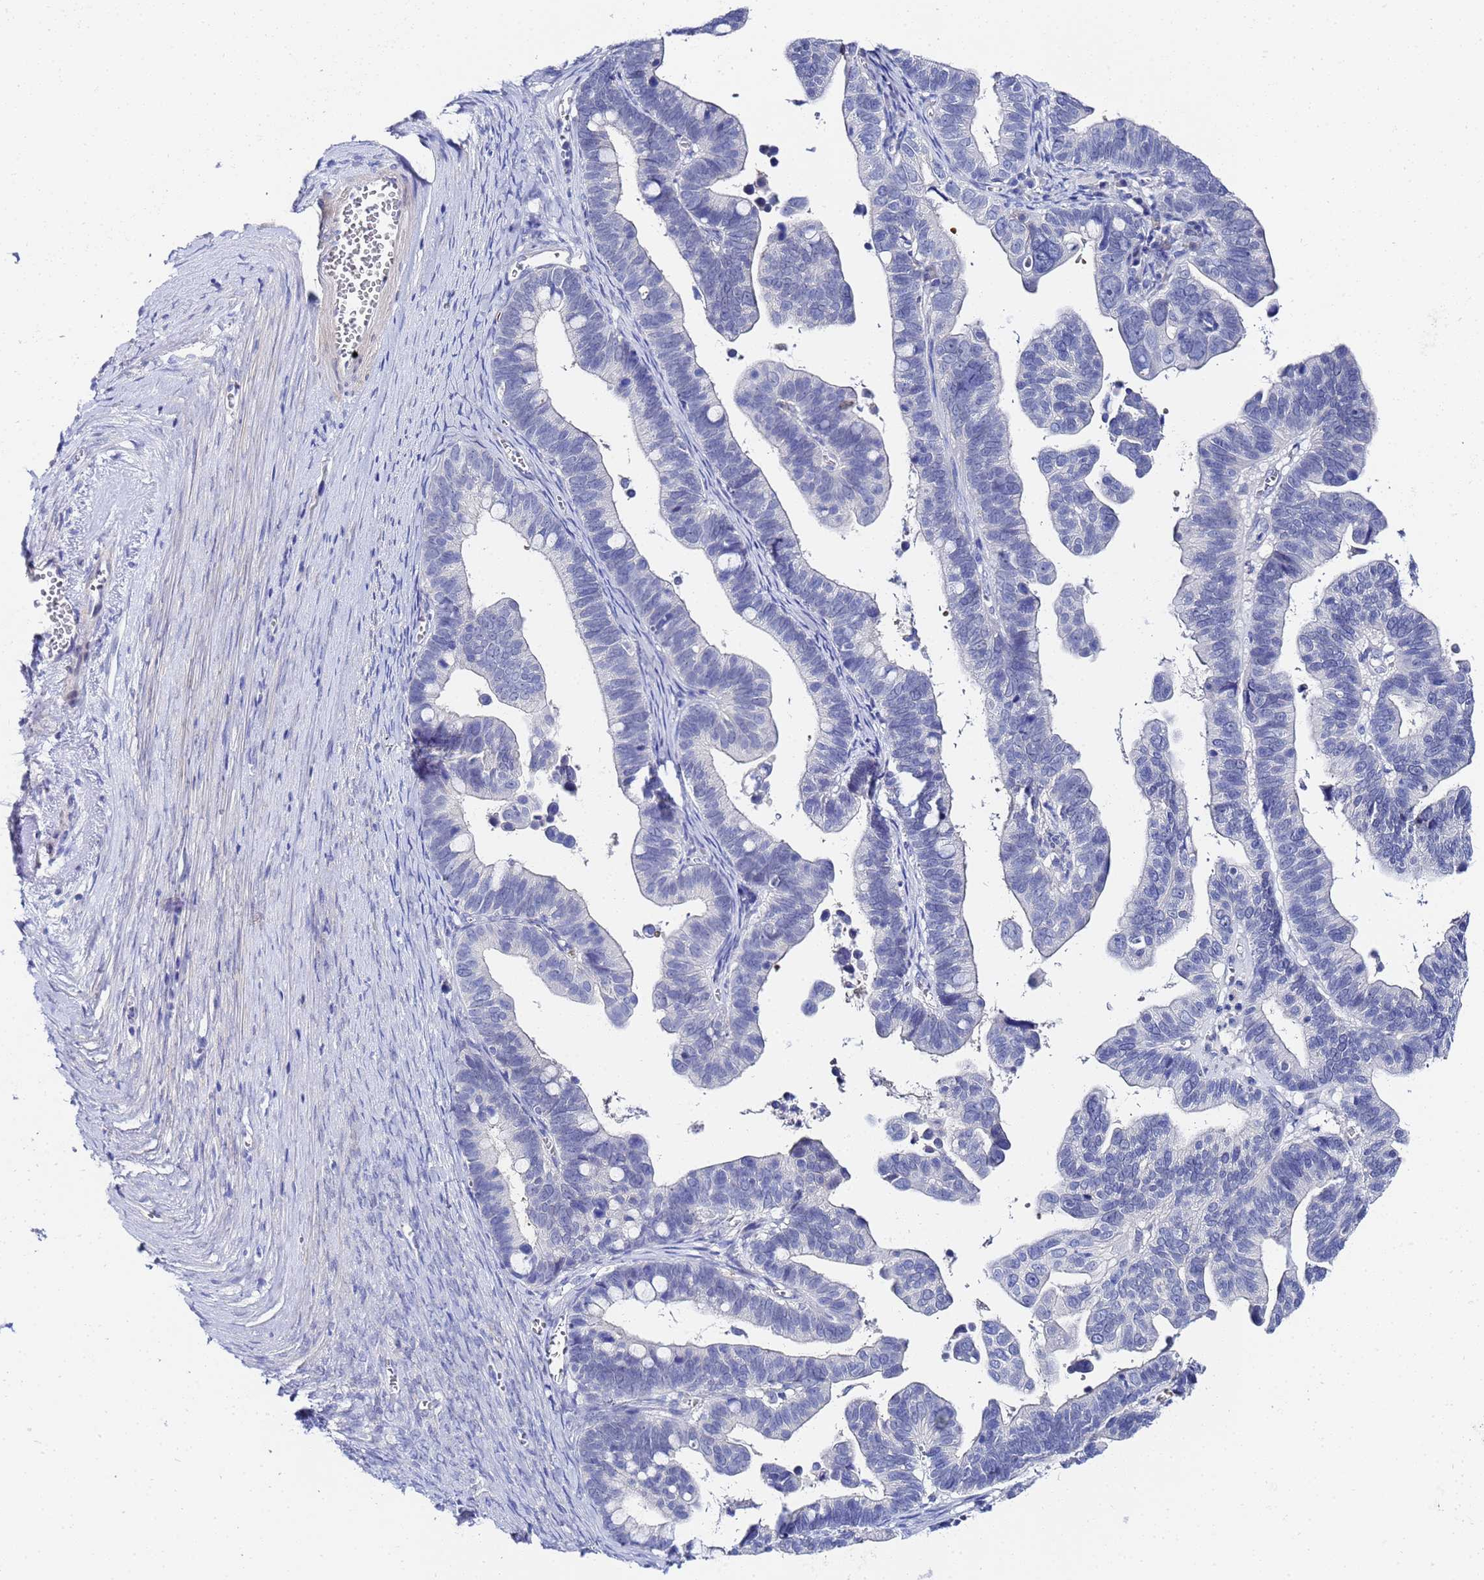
{"staining": {"intensity": "negative", "quantity": "none", "location": "none"}, "tissue": "ovarian cancer", "cell_type": "Tumor cells", "image_type": "cancer", "snomed": [{"axis": "morphology", "description": "Cystadenocarcinoma, serous, NOS"}, {"axis": "topography", "description": "Ovary"}], "caption": "Photomicrograph shows no protein positivity in tumor cells of ovarian cancer (serous cystadenocarcinoma) tissue. The staining was performed using DAB (3,3'-diaminobenzidine) to visualize the protein expression in brown, while the nuclei were stained in blue with hematoxylin (Magnification: 20x).", "gene": "ZNF26", "patient": {"sex": "female", "age": 56}}